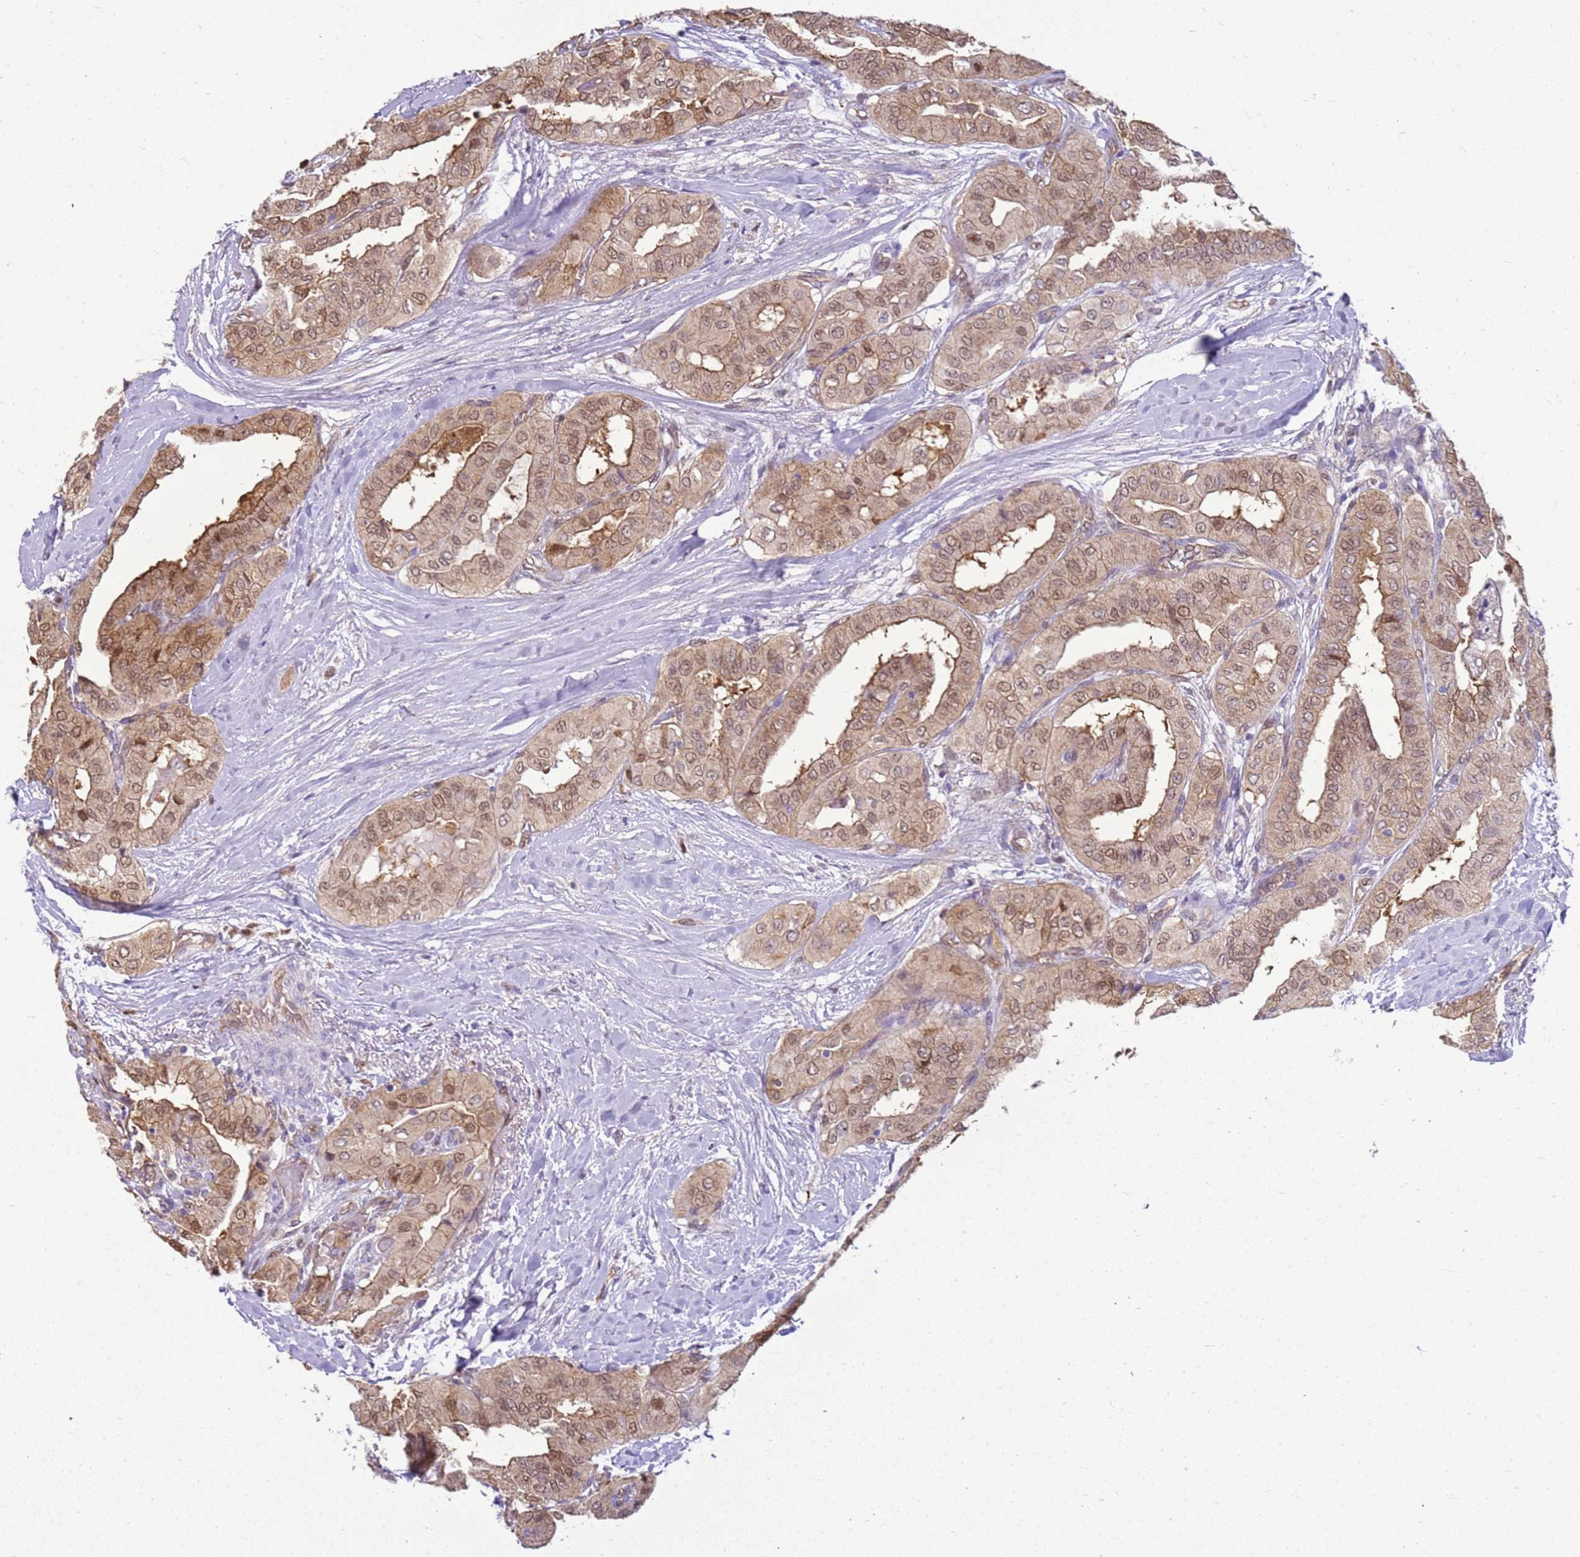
{"staining": {"intensity": "moderate", "quantity": ">75%", "location": "cytoplasmic/membranous,nuclear"}, "tissue": "thyroid cancer", "cell_type": "Tumor cells", "image_type": "cancer", "snomed": [{"axis": "morphology", "description": "Papillary adenocarcinoma, NOS"}, {"axis": "topography", "description": "Thyroid gland"}], "caption": "Tumor cells show moderate cytoplasmic/membranous and nuclear expression in approximately >75% of cells in thyroid cancer (papillary adenocarcinoma). The protein is stained brown, and the nuclei are stained in blue (DAB (3,3'-diaminobenzidine) IHC with brightfield microscopy, high magnification).", "gene": "YWHAE", "patient": {"sex": "female", "age": 59}}